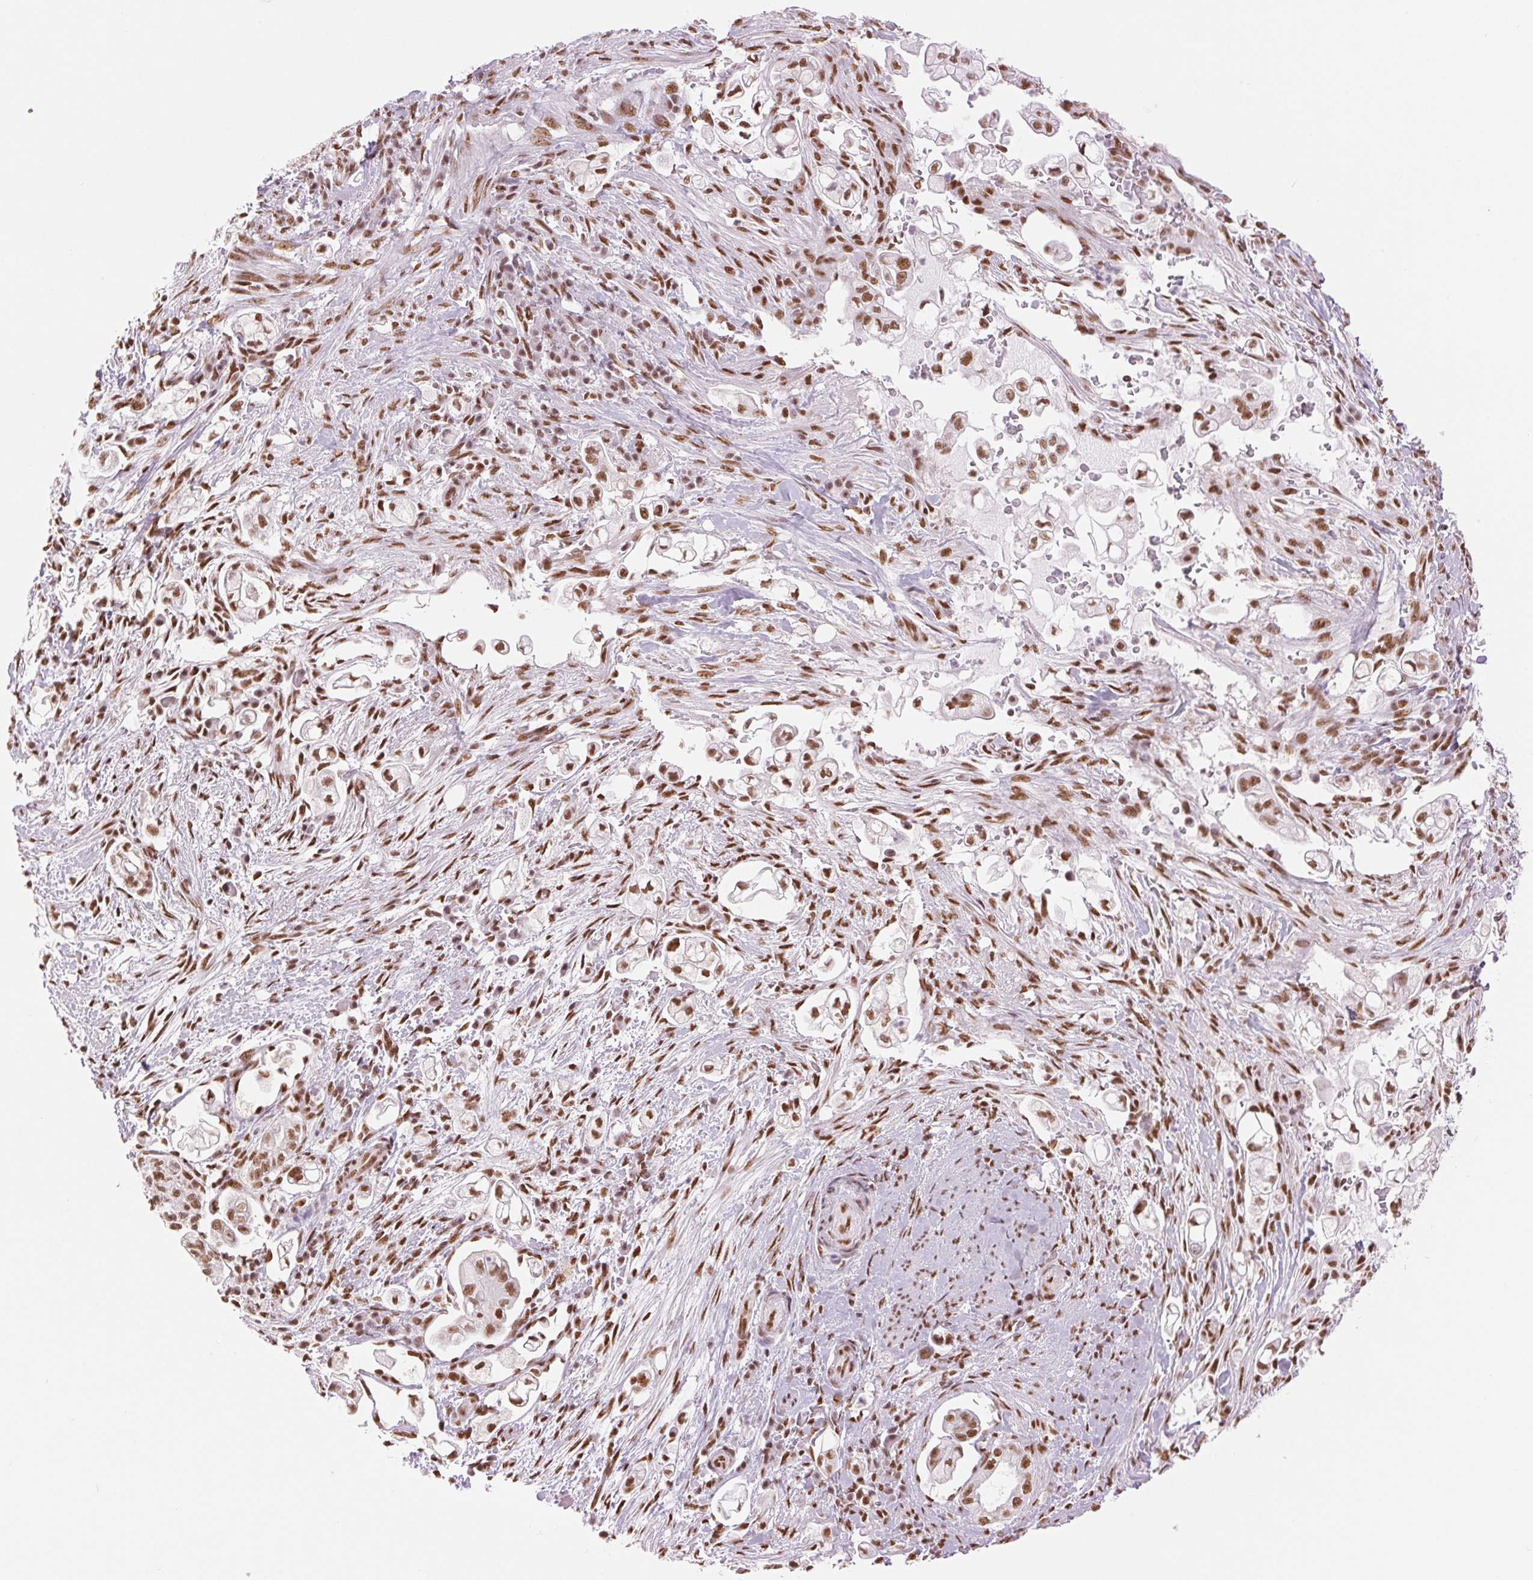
{"staining": {"intensity": "moderate", "quantity": ">75%", "location": "nuclear"}, "tissue": "pancreatic cancer", "cell_type": "Tumor cells", "image_type": "cancer", "snomed": [{"axis": "morphology", "description": "Adenocarcinoma, NOS"}, {"axis": "topography", "description": "Pancreas"}], "caption": "This histopathology image exhibits IHC staining of human pancreatic adenocarcinoma, with medium moderate nuclear positivity in approximately >75% of tumor cells.", "gene": "ZFR2", "patient": {"sex": "female", "age": 69}}